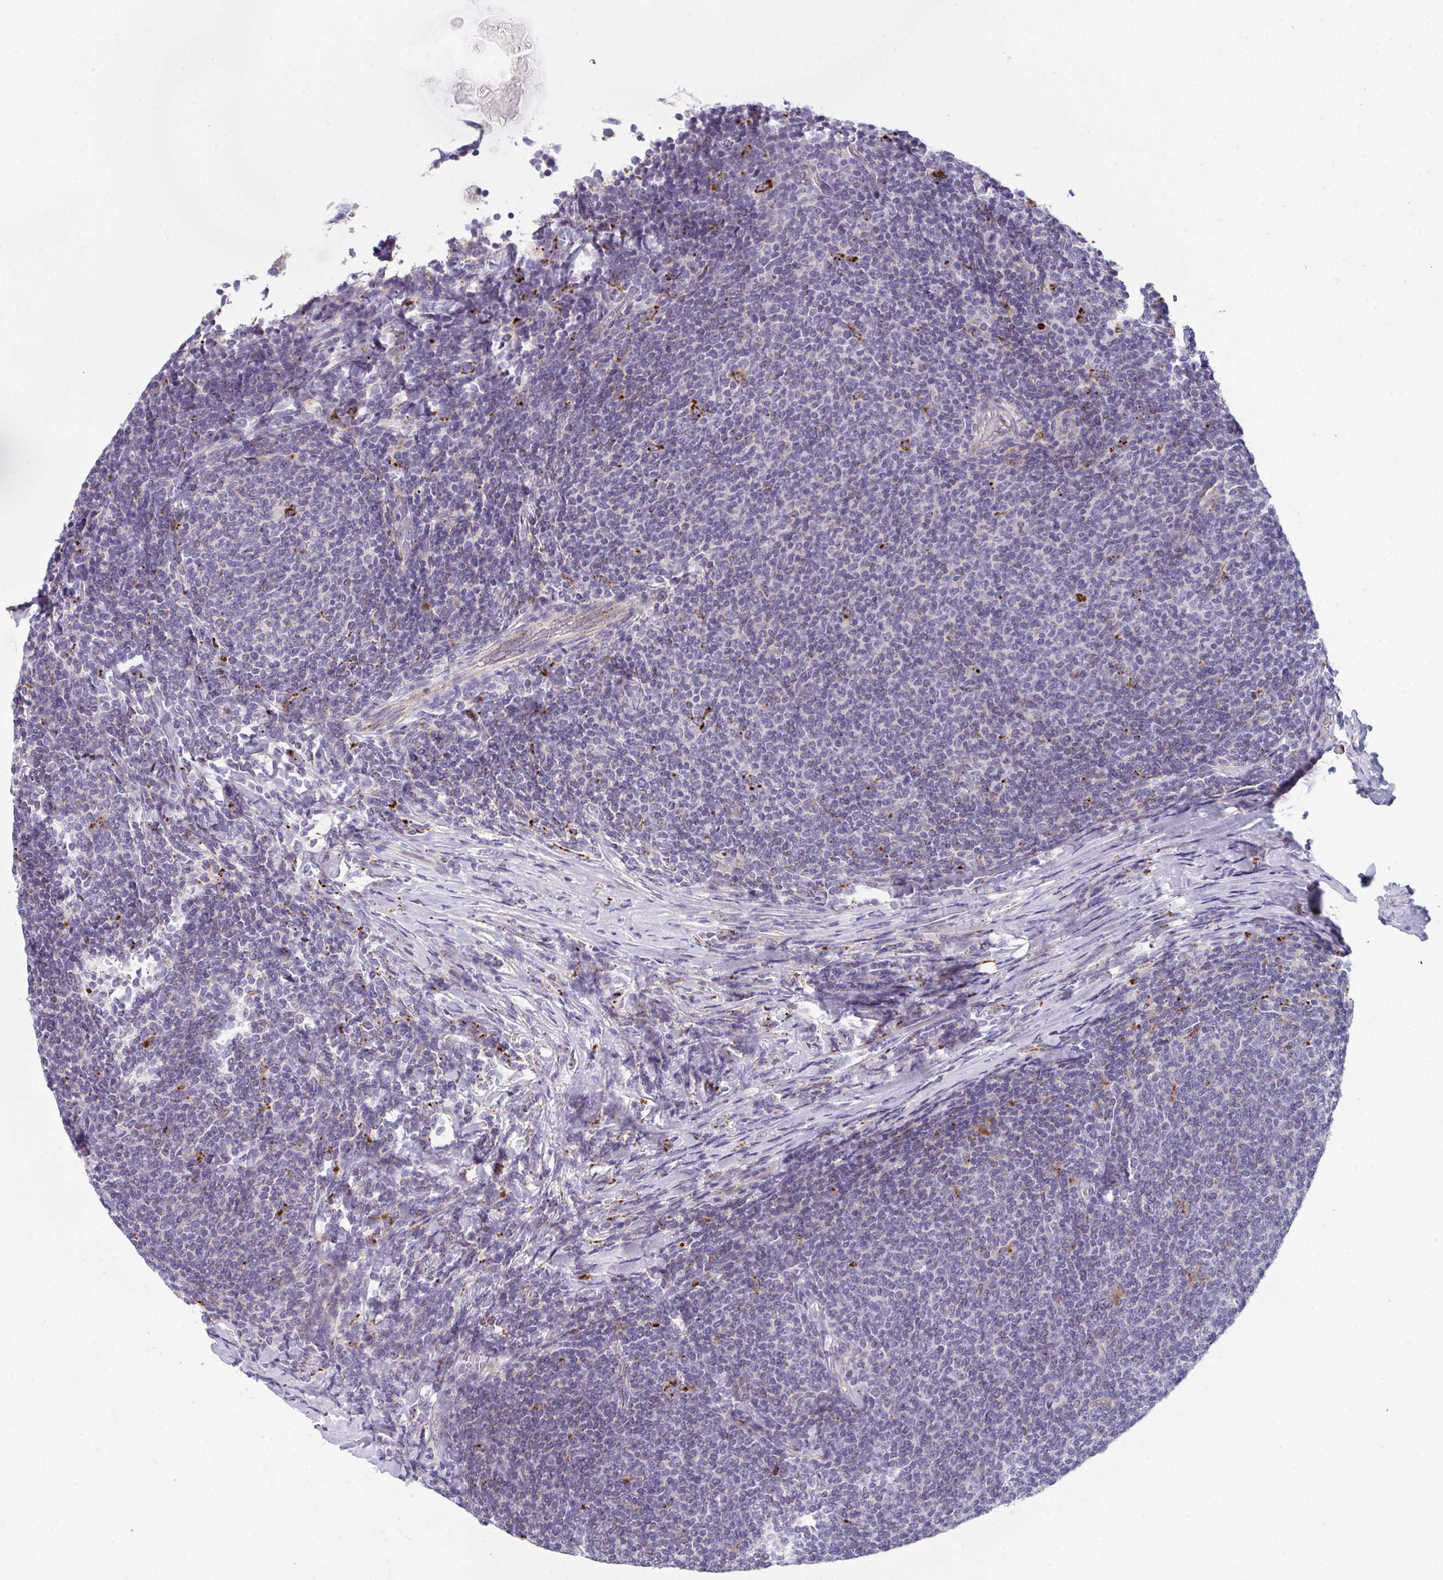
{"staining": {"intensity": "negative", "quantity": "none", "location": "none"}, "tissue": "lymphoma", "cell_type": "Tumor cells", "image_type": "cancer", "snomed": [{"axis": "morphology", "description": "Malignant lymphoma, non-Hodgkin's type, Low grade"}, {"axis": "topography", "description": "Lymph node"}], "caption": "Low-grade malignant lymphoma, non-Hodgkin's type was stained to show a protein in brown. There is no significant expression in tumor cells.", "gene": "EIF1AD", "patient": {"sex": "male", "age": 52}}